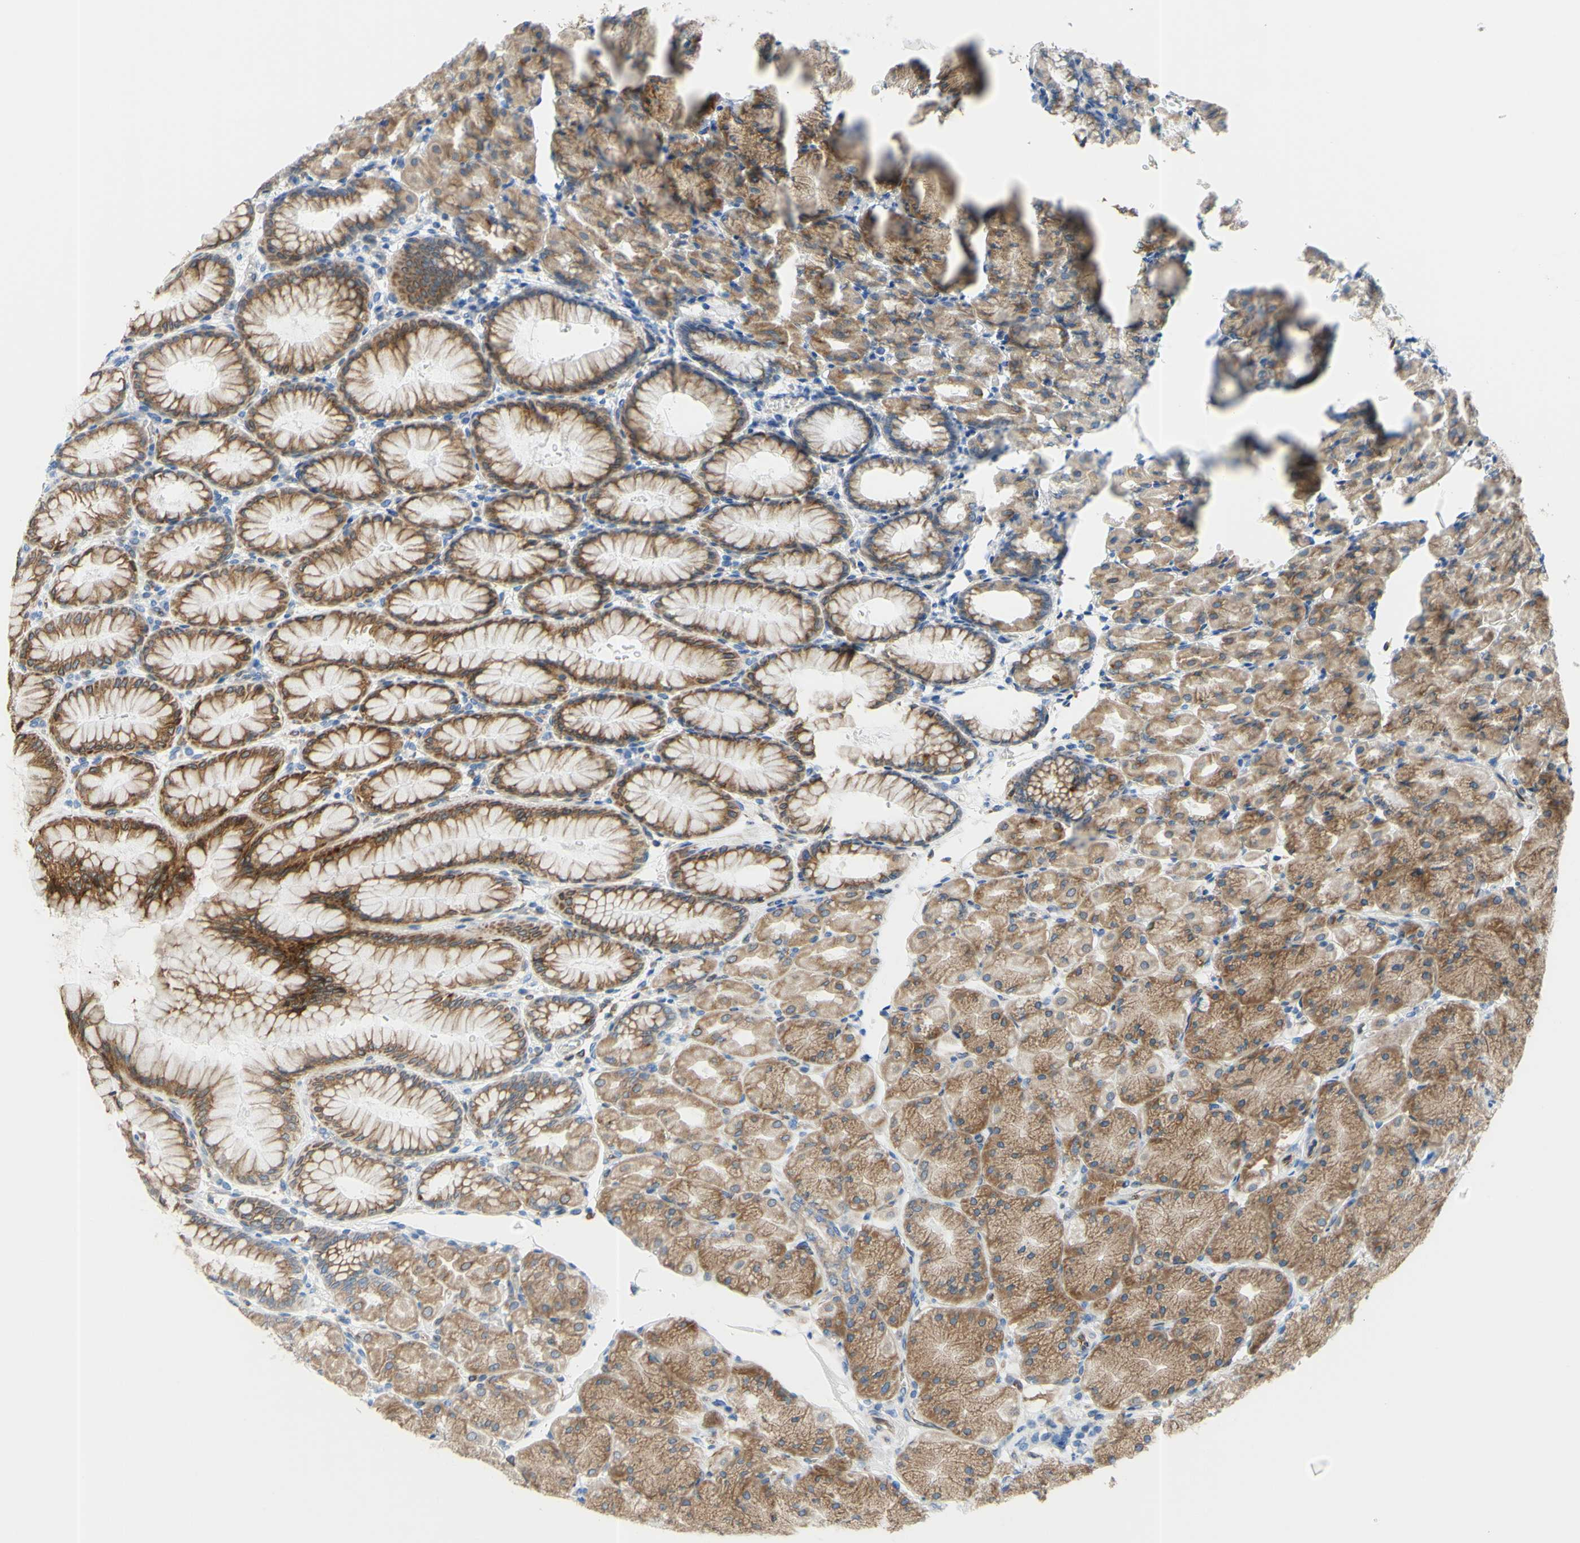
{"staining": {"intensity": "moderate", "quantity": ">75%", "location": "cytoplasmic/membranous"}, "tissue": "stomach", "cell_type": "Glandular cells", "image_type": "normal", "snomed": [{"axis": "morphology", "description": "Normal tissue, NOS"}, {"axis": "topography", "description": "Stomach, upper"}], "caption": "Glandular cells demonstrate medium levels of moderate cytoplasmic/membranous staining in about >75% of cells in benign human stomach. (Stains: DAB (3,3'-diaminobenzidine) in brown, nuclei in blue, Microscopy: brightfield microscopy at high magnification).", "gene": "MGST2", "patient": {"sex": "female", "age": 56}}